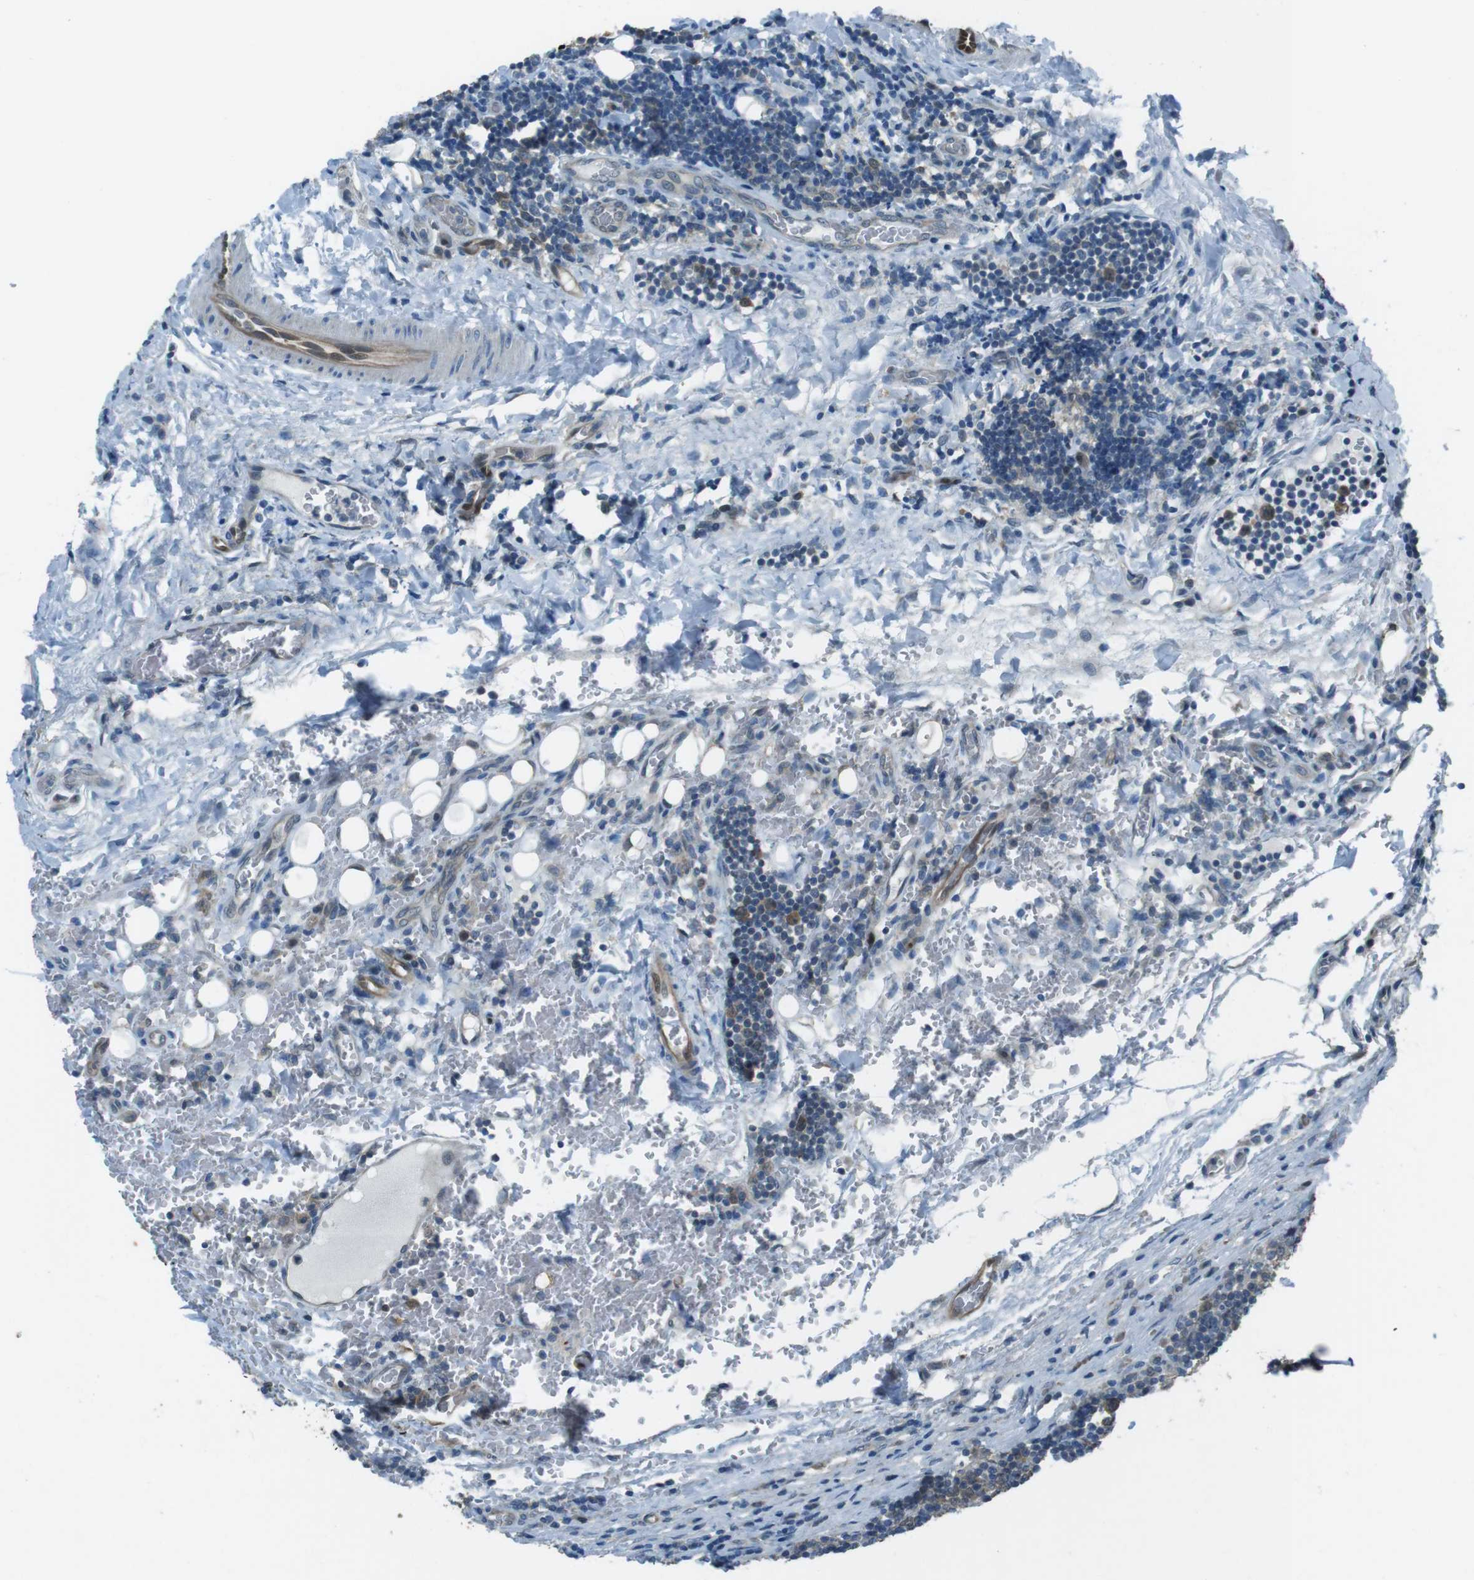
{"staining": {"intensity": "moderate", "quantity": ">75%", "location": "cytoplasmic/membranous"}, "tissue": "lymph node", "cell_type": "Germinal center cells", "image_type": "normal", "snomed": [{"axis": "morphology", "description": "Normal tissue, NOS"}, {"axis": "topography", "description": "Lymph node"}, {"axis": "topography", "description": "Salivary gland"}], "caption": "High-power microscopy captured an immunohistochemistry photomicrograph of normal lymph node, revealing moderate cytoplasmic/membranous staining in about >75% of germinal center cells. Ihc stains the protein of interest in brown and the nuclei are stained blue.", "gene": "MFAP3", "patient": {"sex": "male", "age": 8}}